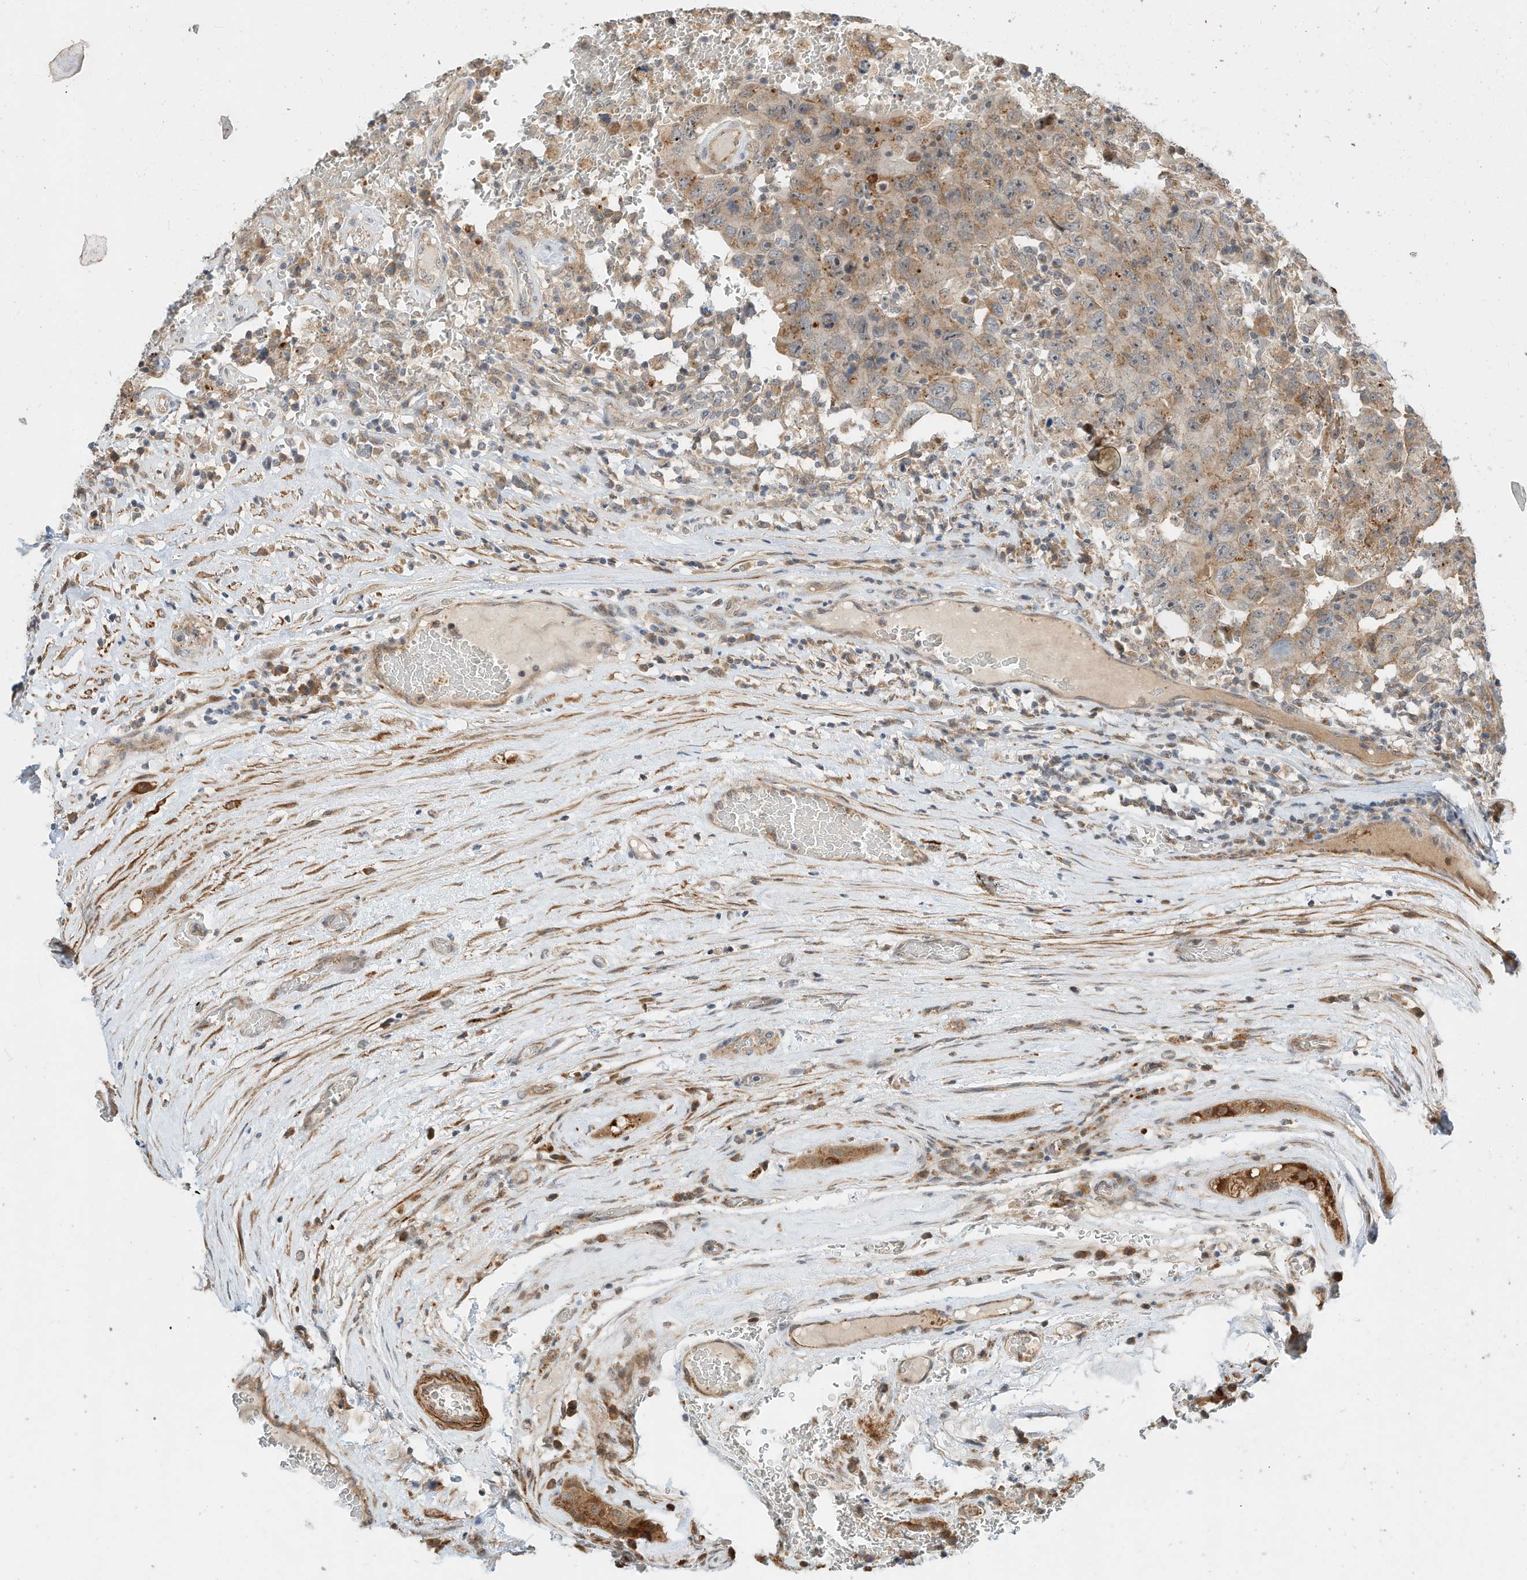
{"staining": {"intensity": "weak", "quantity": "25%-75%", "location": "cytoplasmic/membranous"}, "tissue": "testis cancer", "cell_type": "Tumor cells", "image_type": "cancer", "snomed": [{"axis": "morphology", "description": "Carcinoma, Embryonal, NOS"}, {"axis": "topography", "description": "Testis"}], "caption": "Human embryonal carcinoma (testis) stained with a brown dye demonstrates weak cytoplasmic/membranous positive expression in approximately 25%-75% of tumor cells.", "gene": "CPAMD8", "patient": {"sex": "male", "age": 26}}